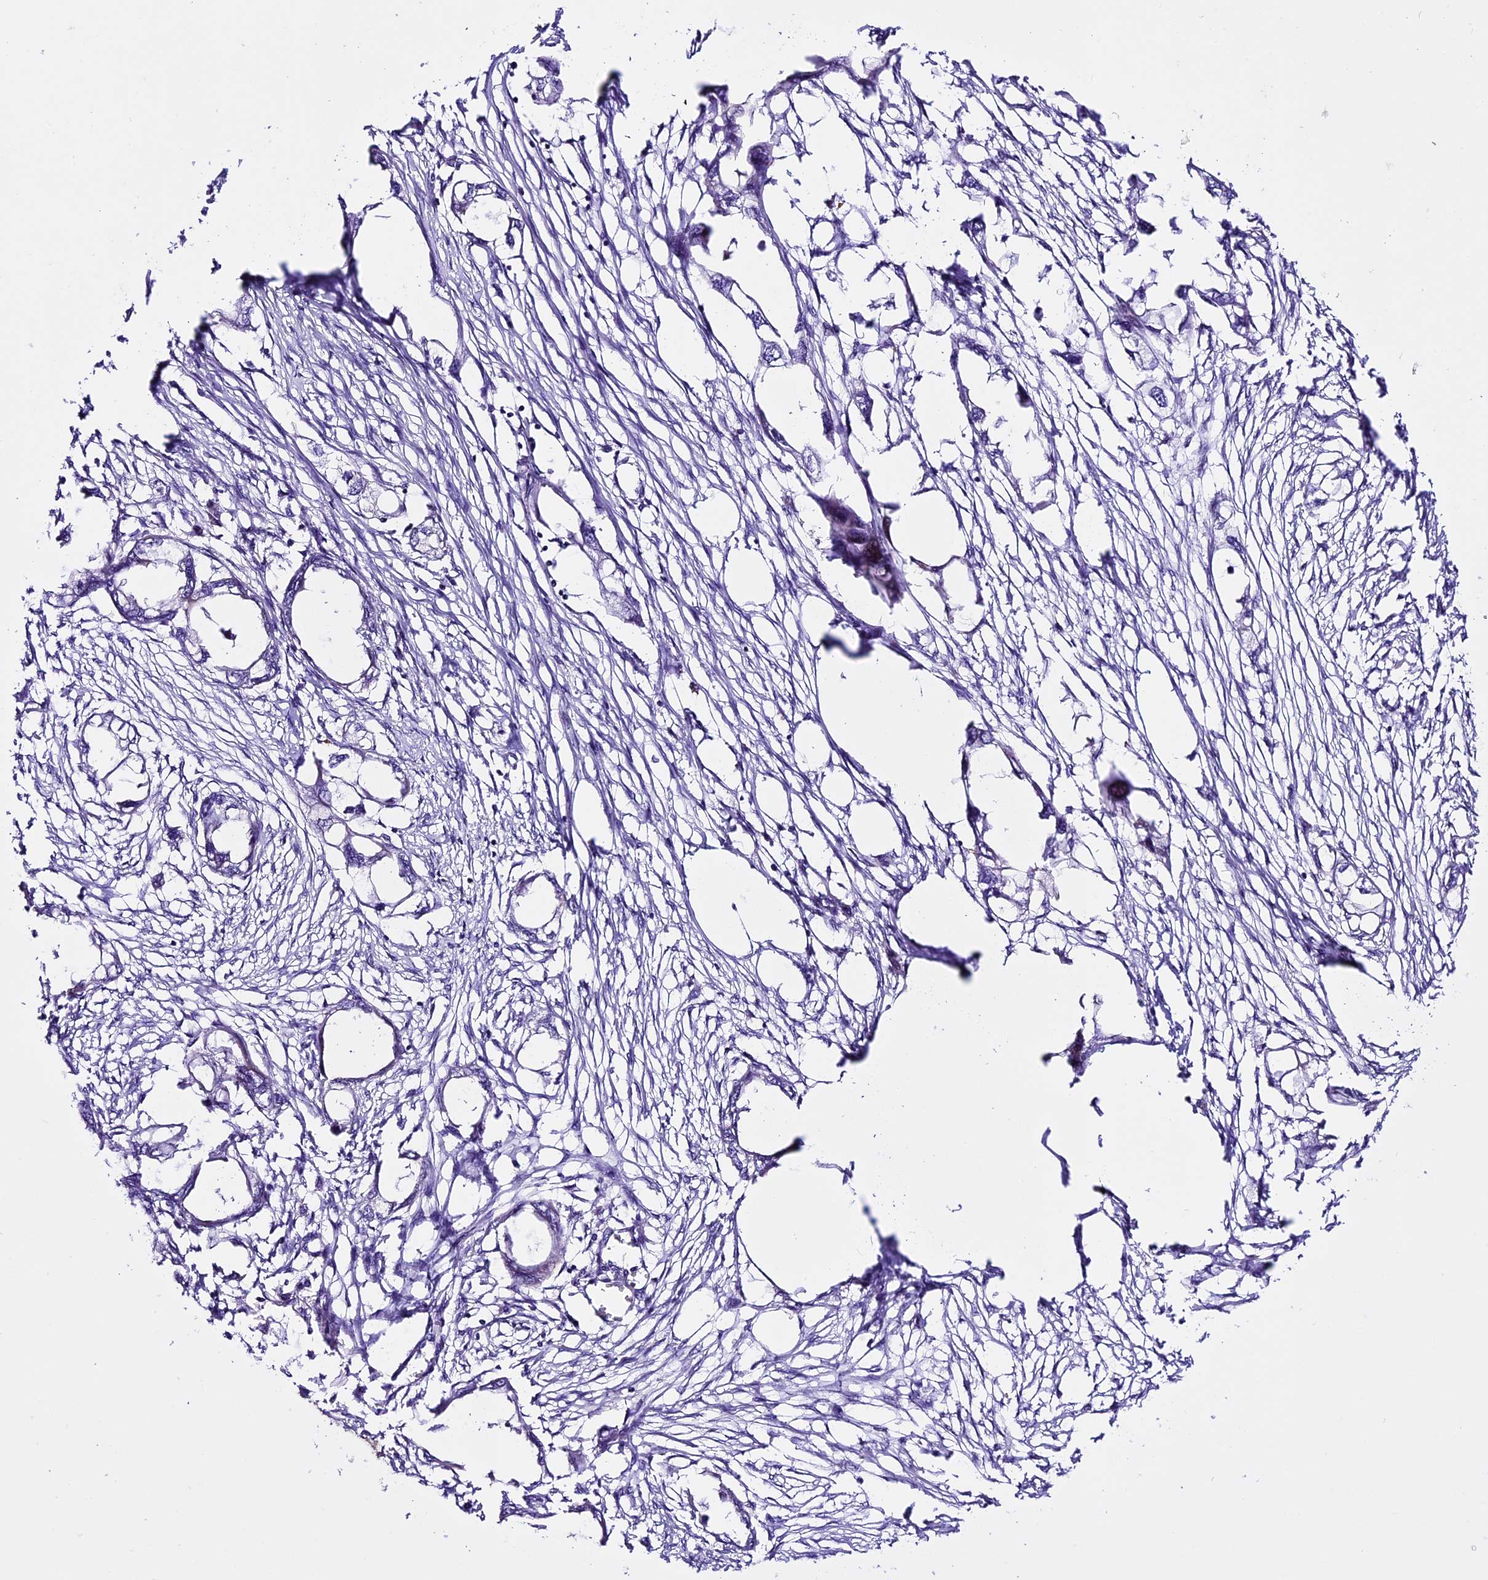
{"staining": {"intensity": "negative", "quantity": "none", "location": "none"}, "tissue": "endometrial cancer", "cell_type": "Tumor cells", "image_type": "cancer", "snomed": [{"axis": "morphology", "description": "Adenocarcinoma, NOS"}, {"axis": "morphology", "description": "Adenocarcinoma, metastatic, NOS"}, {"axis": "topography", "description": "Adipose tissue"}, {"axis": "topography", "description": "Endometrium"}], "caption": "This is an IHC micrograph of endometrial cancer. There is no expression in tumor cells.", "gene": "XKR7", "patient": {"sex": "female", "age": 67}}